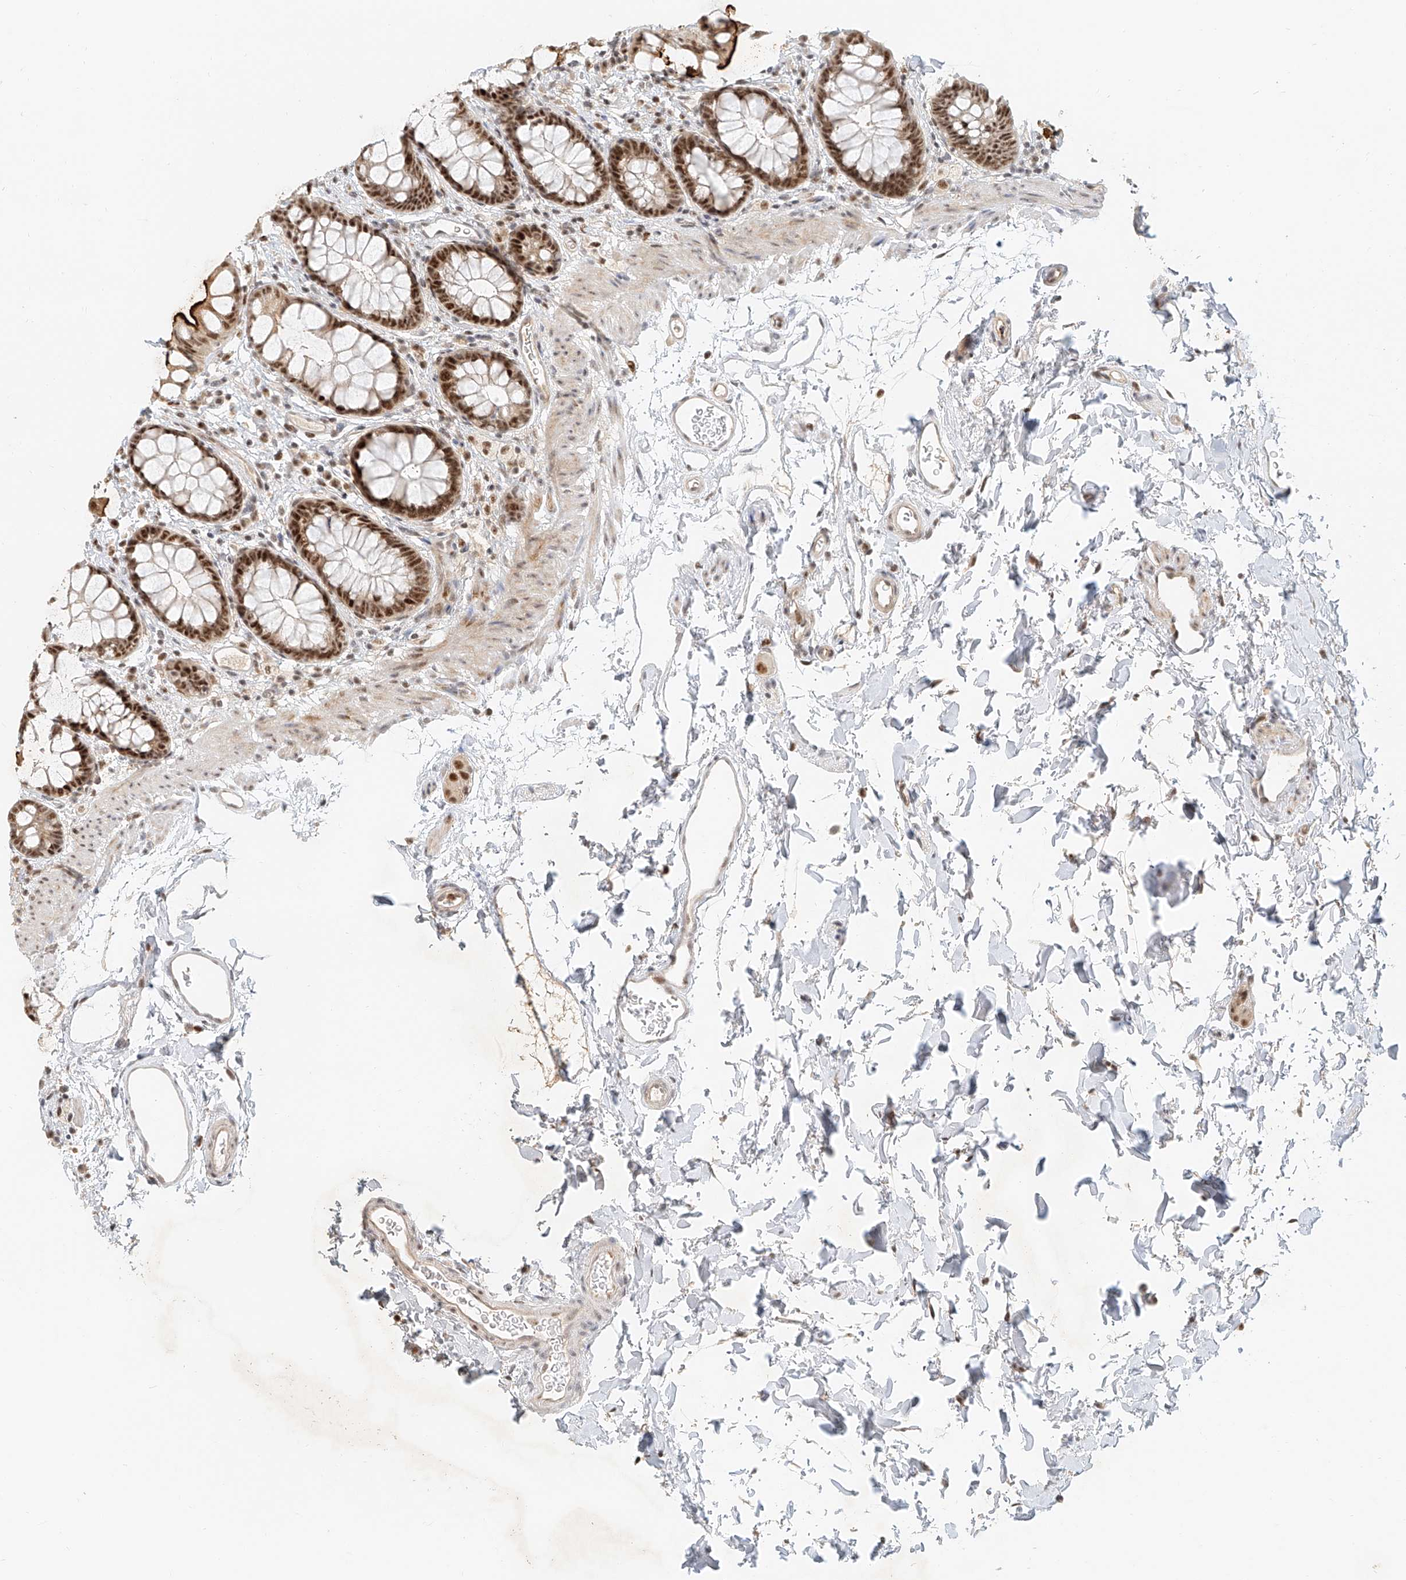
{"staining": {"intensity": "strong", "quantity": ">75%", "location": "nuclear"}, "tissue": "rectum", "cell_type": "Glandular cells", "image_type": "normal", "snomed": [{"axis": "morphology", "description": "Normal tissue, NOS"}, {"axis": "topography", "description": "Rectum"}], "caption": "Immunohistochemical staining of benign rectum exhibits high levels of strong nuclear staining in about >75% of glandular cells. The staining was performed using DAB, with brown indicating positive protein expression. Nuclei are stained blue with hematoxylin.", "gene": "CXorf58", "patient": {"sex": "female", "age": 65}}